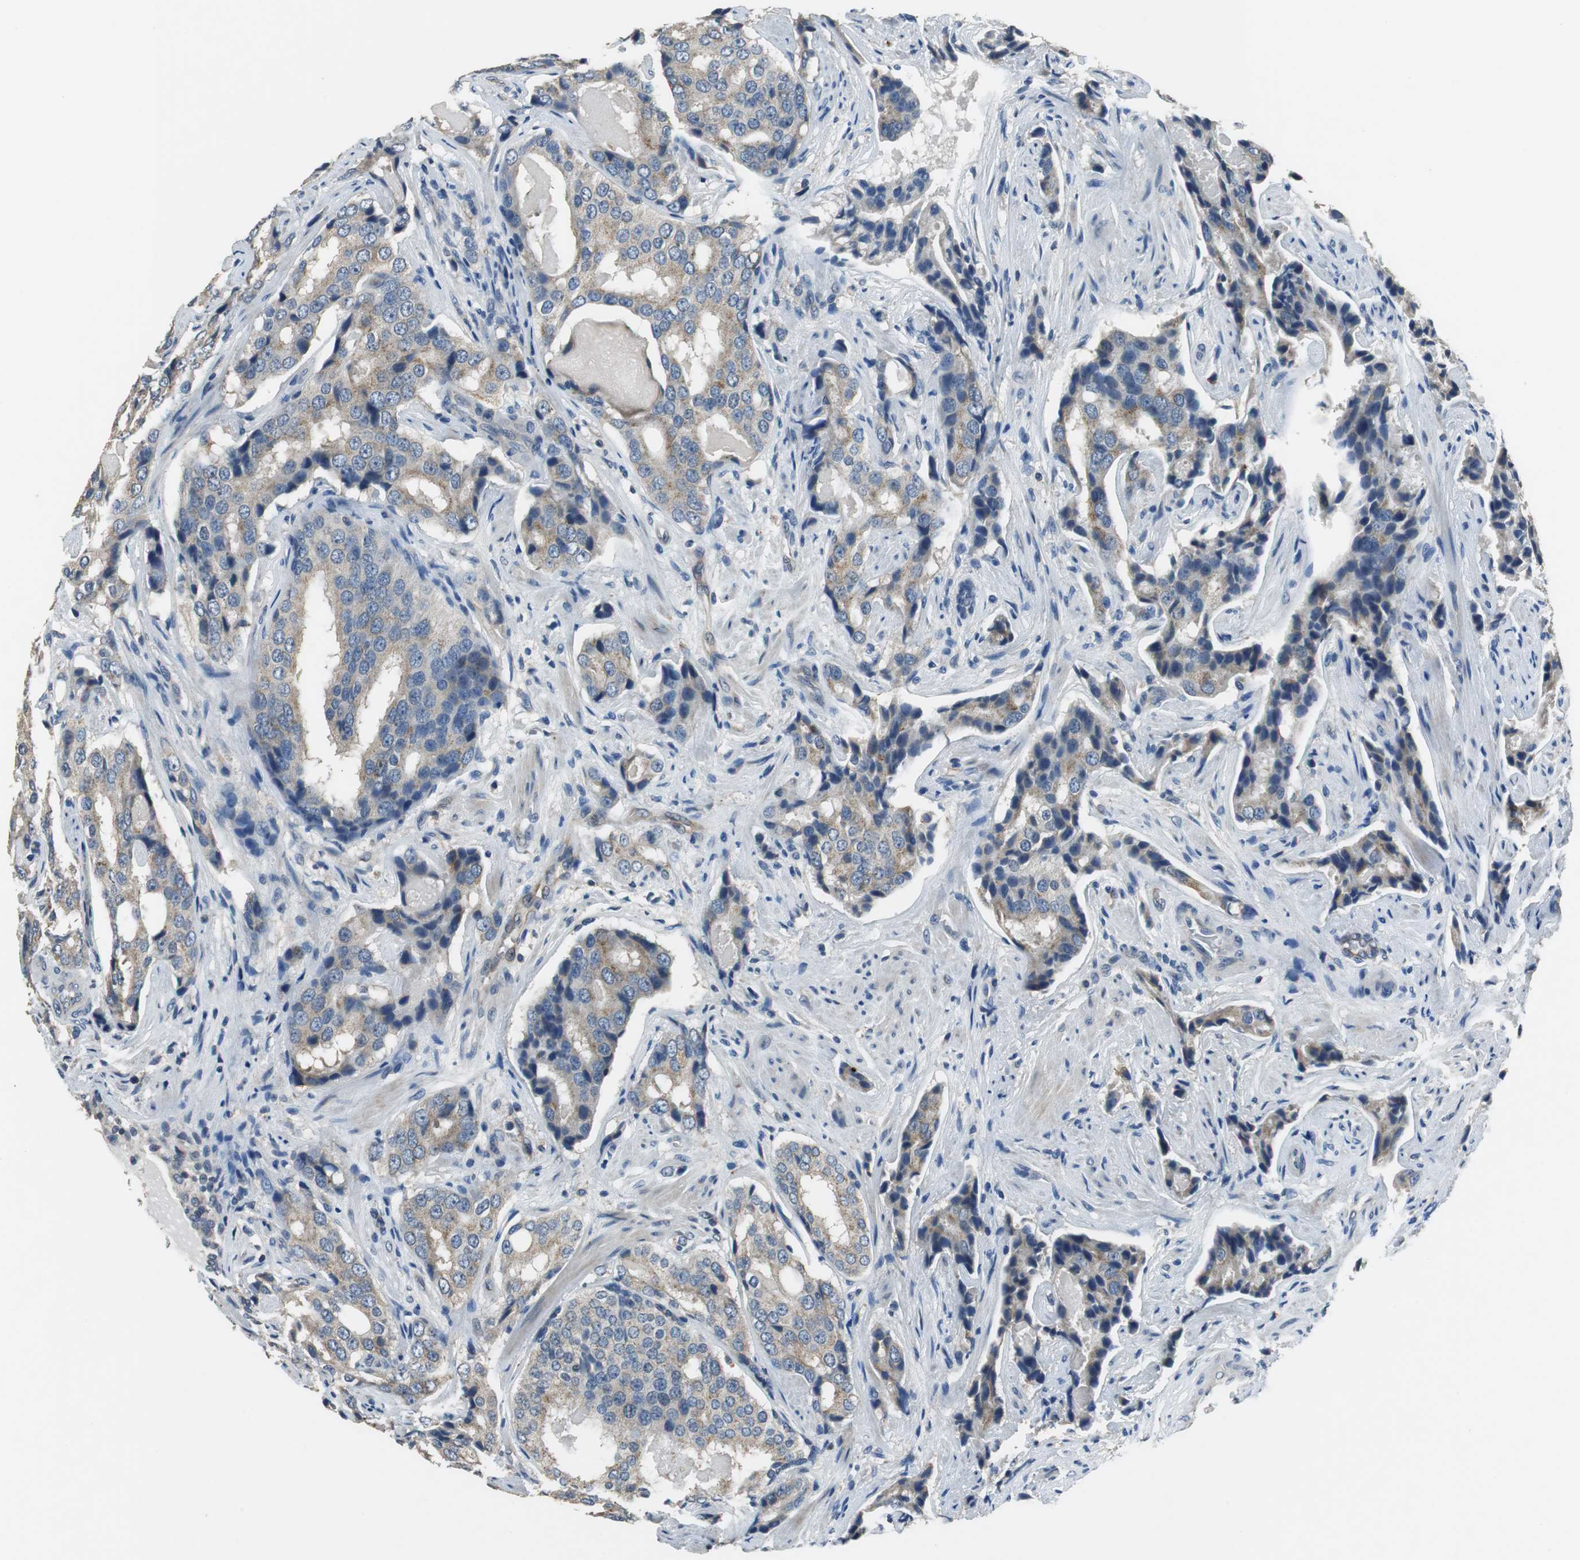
{"staining": {"intensity": "weak", "quantity": ">75%", "location": "cytoplasmic/membranous"}, "tissue": "prostate cancer", "cell_type": "Tumor cells", "image_type": "cancer", "snomed": [{"axis": "morphology", "description": "Adenocarcinoma, High grade"}, {"axis": "topography", "description": "Prostate"}], "caption": "This image demonstrates prostate high-grade adenocarcinoma stained with immunohistochemistry (IHC) to label a protein in brown. The cytoplasmic/membranous of tumor cells show weak positivity for the protein. Nuclei are counter-stained blue.", "gene": "MTIF2", "patient": {"sex": "male", "age": 58}}